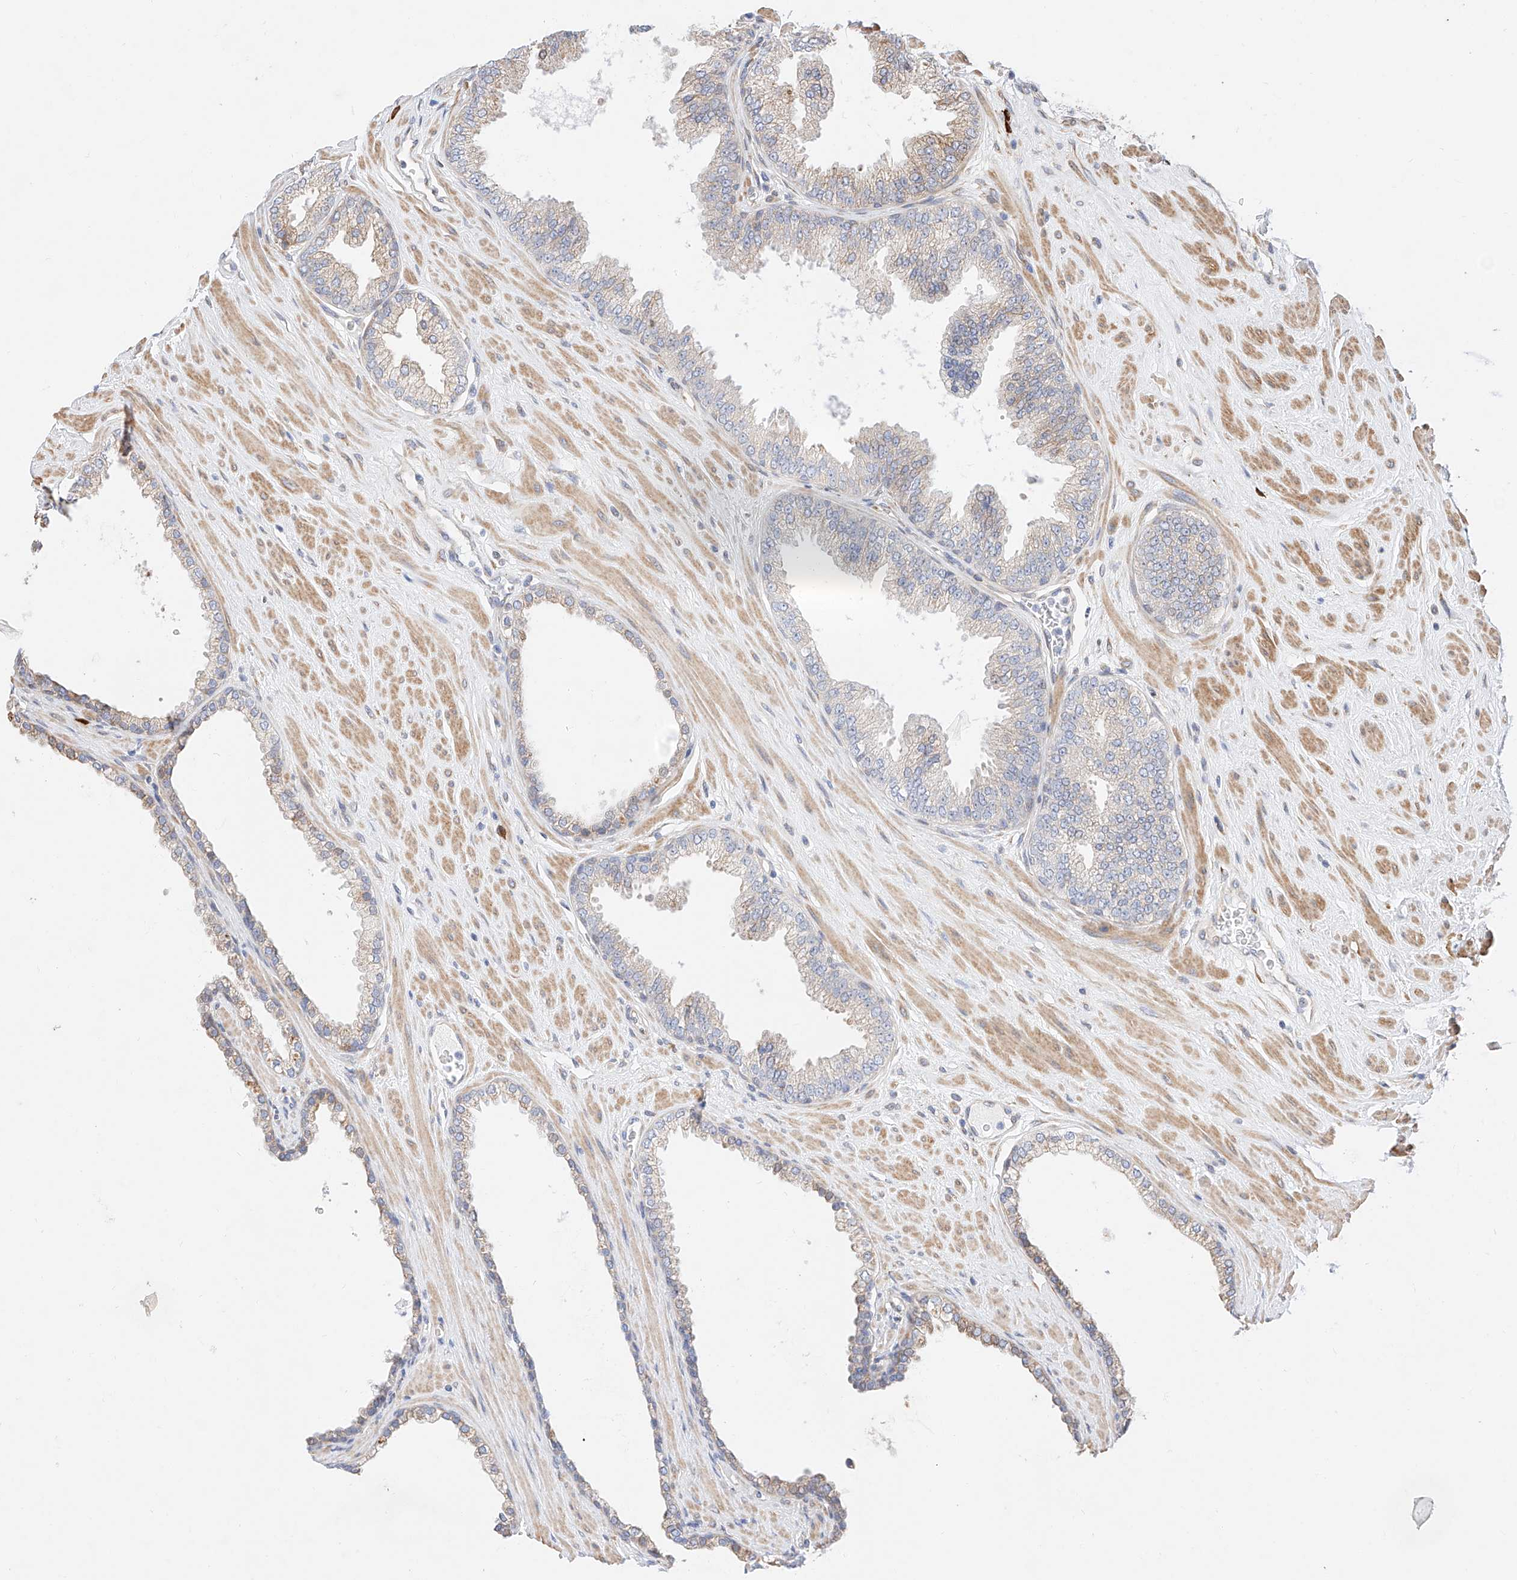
{"staining": {"intensity": "weak", "quantity": "25%-75%", "location": "cytoplasmic/membranous"}, "tissue": "prostate cancer", "cell_type": "Tumor cells", "image_type": "cancer", "snomed": [{"axis": "morphology", "description": "Adenocarcinoma, Low grade"}, {"axis": "topography", "description": "Prostate"}], "caption": "Weak cytoplasmic/membranous staining is appreciated in approximately 25%-75% of tumor cells in adenocarcinoma (low-grade) (prostate).", "gene": "ATP9B", "patient": {"sex": "male", "age": 62}}